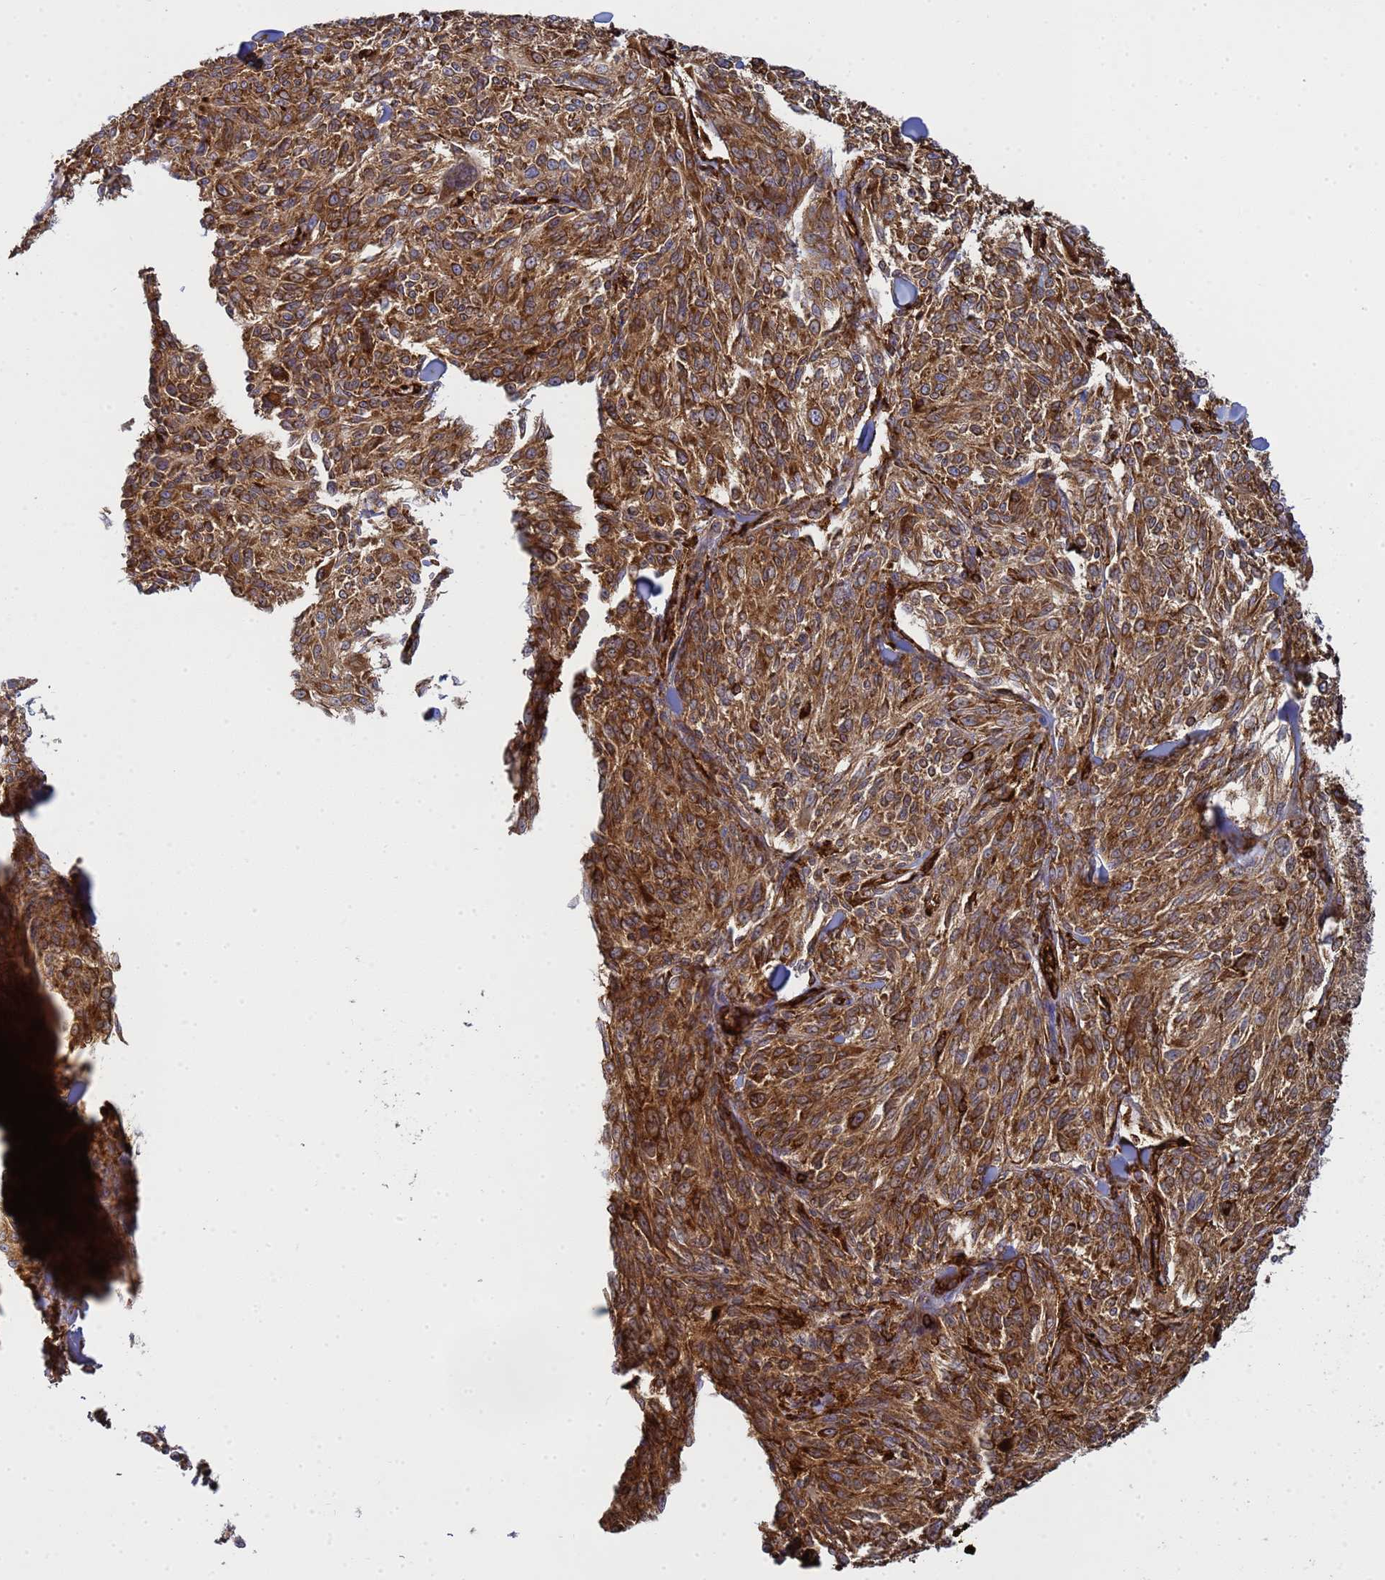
{"staining": {"intensity": "moderate", "quantity": ">75%", "location": "cytoplasmic/membranous"}, "tissue": "melanoma", "cell_type": "Tumor cells", "image_type": "cancer", "snomed": [{"axis": "morphology", "description": "Malignant melanoma, NOS"}, {"axis": "topography", "description": "Skin of trunk"}], "caption": "Moderate cytoplasmic/membranous protein expression is appreciated in about >75% of tumor cells in melanoma.", "gene": "ZBTB8OS", "patient": {"sex": "male", "age": 71}}